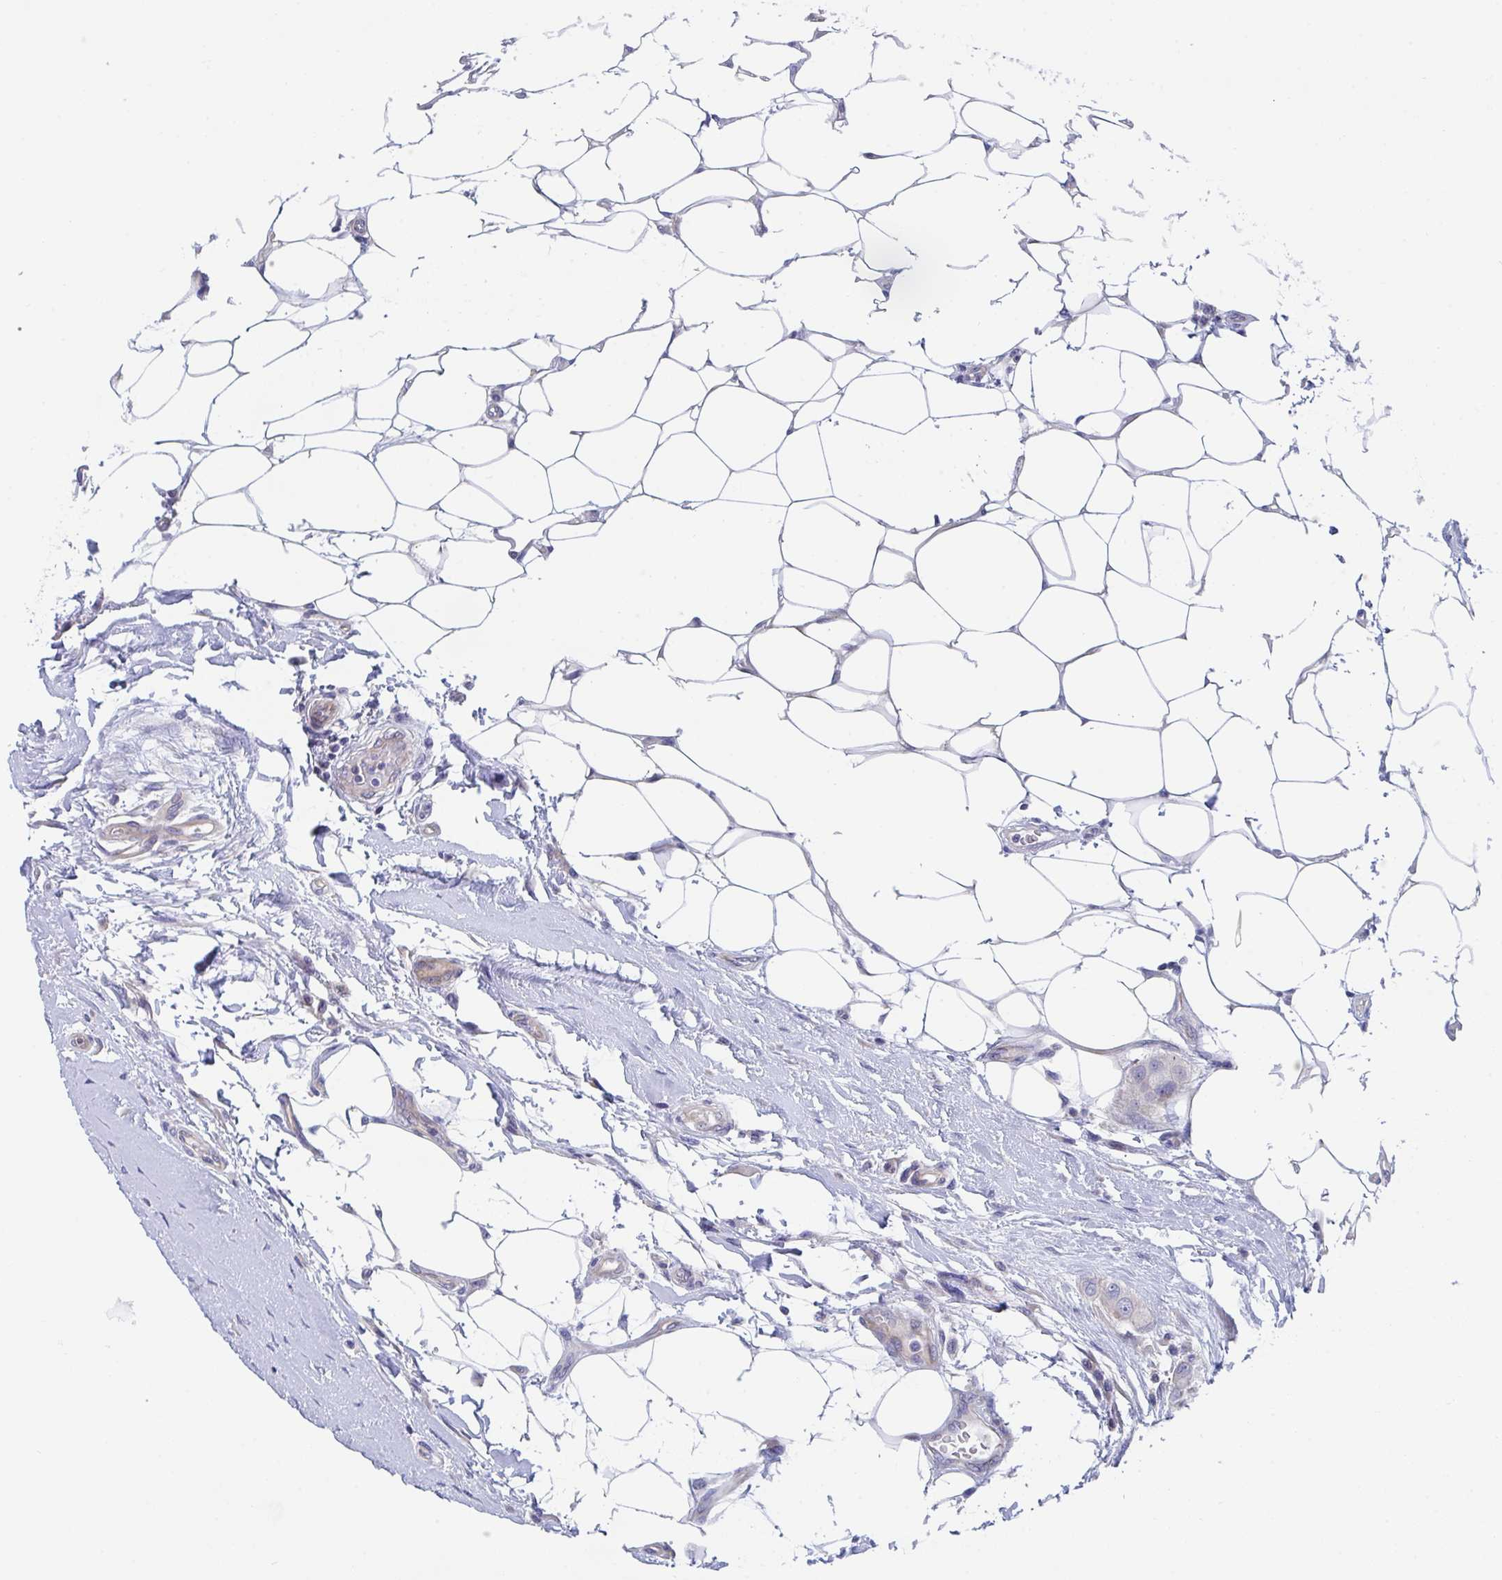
{"staining": {"intensity": "negative", "quantity": "none", "location": "none"}, "tissue": "breast cancer", "cell_type": "Tumor cells", "image_type": "cancer", "snomed": [{"axis": "morphology", "description": "Duct carcinoma"}, {"axis": "topography", "description": "Breast"}, {"axis": "topography", "description": "Lymph node"}], "caption": "A high-resolution photomicrograph shows IHC staining of breast invasive ductal carcinoma, which demonstrates no significant staining in tumor cells.", "gene": "P2RX3", "patient": {"sex": "female", "age": 80}}